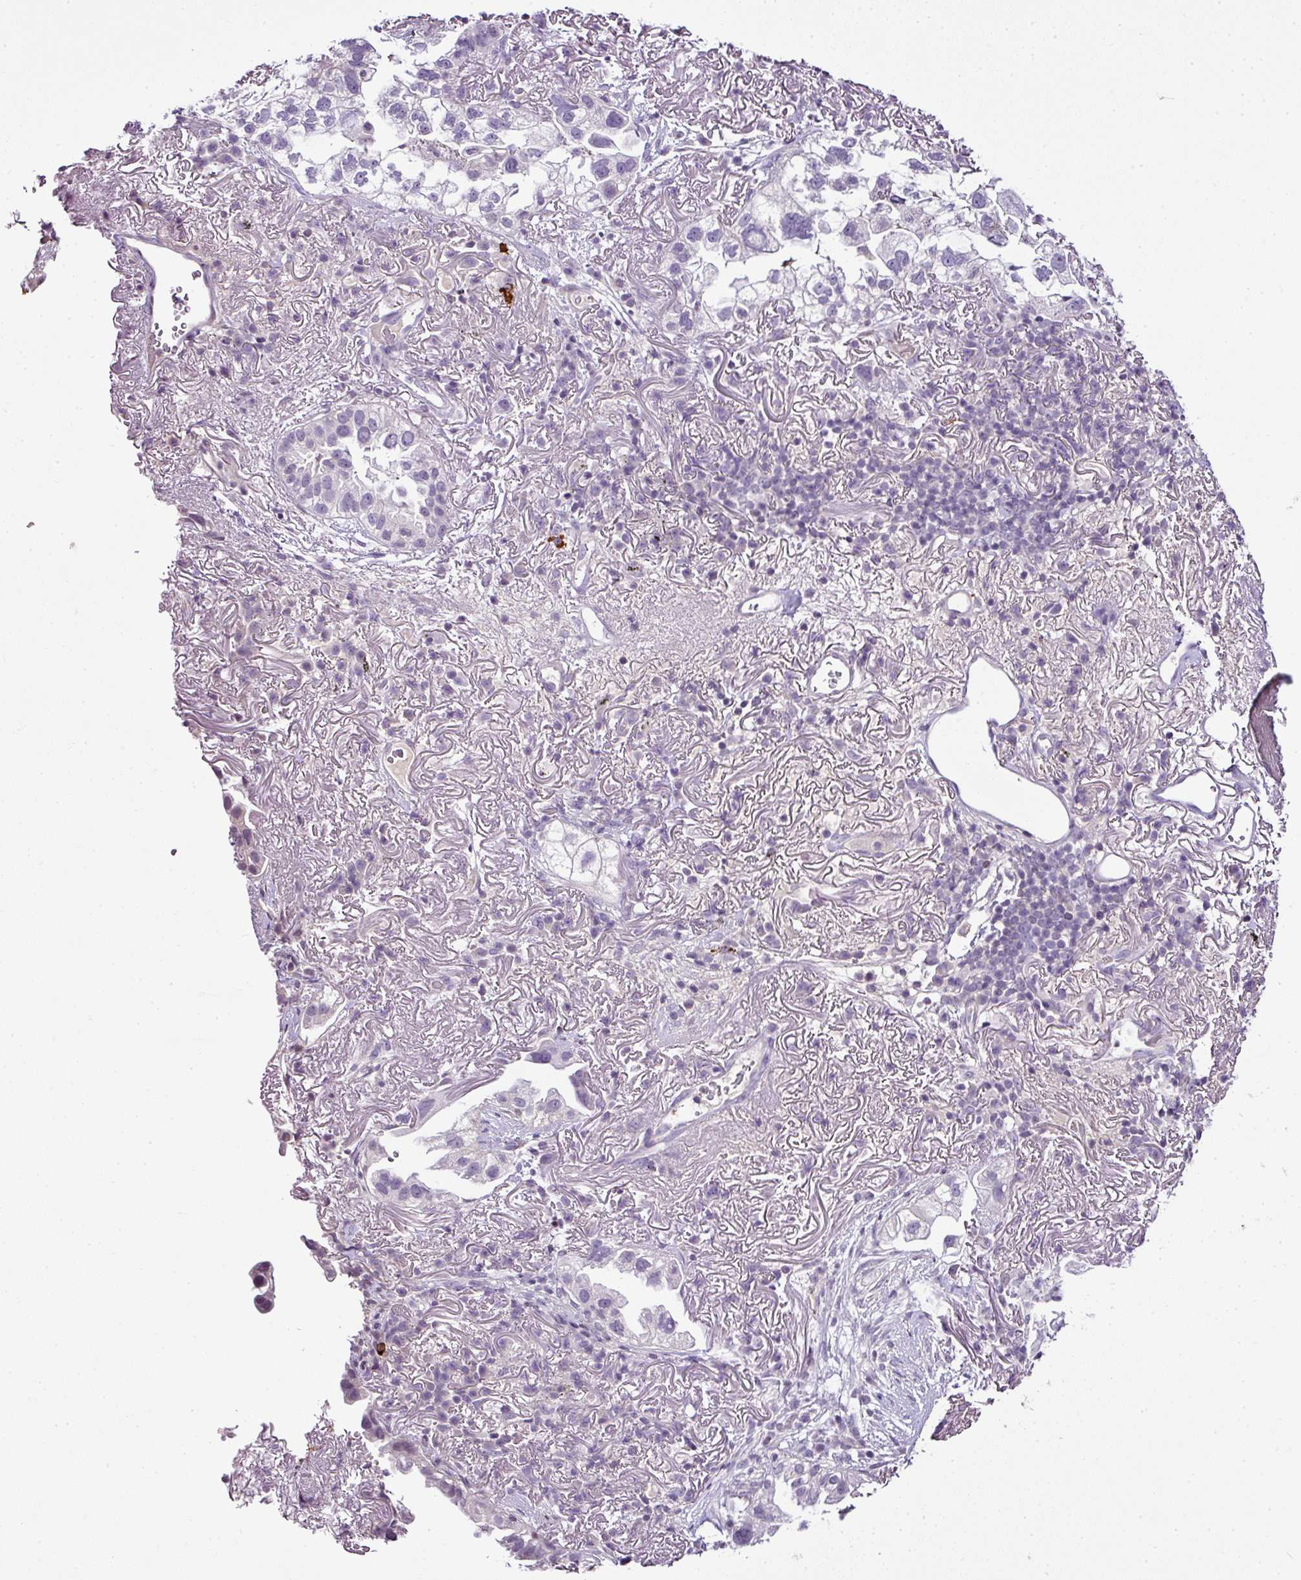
{"staining": {"intensity": "negative", "quantity": "none", "location": "none"}, "tissue": "lung cancer", "cell_type": "Tumor cells", "image_type": "cancer", "snomed": [{"axis": "morphology", "description": "Adenocarcinoma, NOS"}, {"axis": "topography", "description": "Lung"}], "caption": "DAB (3,3'-diaminobenzidine) immunohistochemical staining of lung cancer (adenocarcinoma) shows no significant staining in tumor cells.", "gene": "TEX30", "patient": {"sex": "female", "age": 69}}